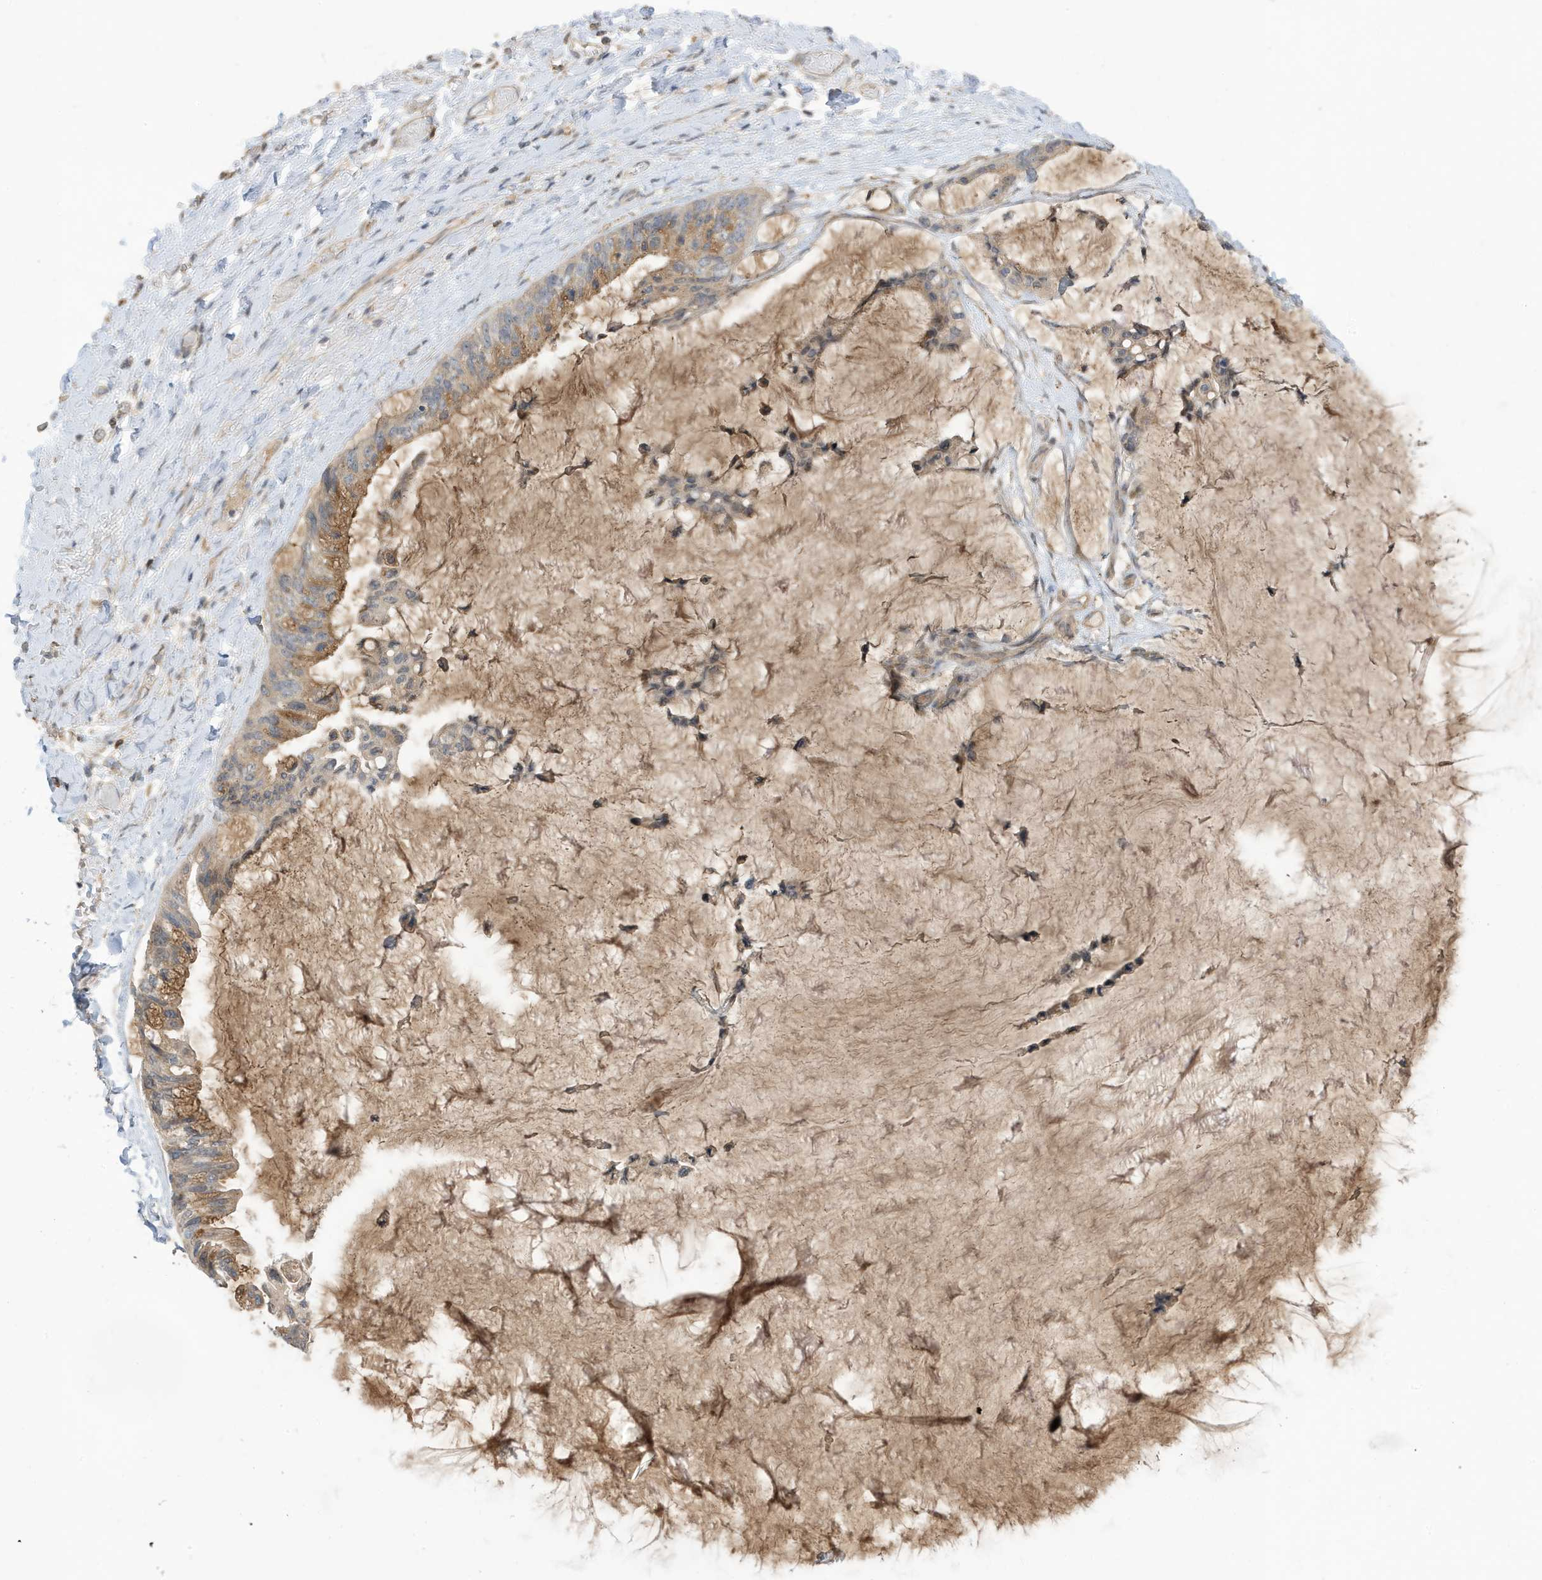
{"staining": {"intensity": "moderate", "quantity": "<25%", "location": "cytoplasmic/membranous"}, "tissue": "ovarian cancer", "cell_type": "Tumor cells", "image_type": "cancer", "snomed": [{"axis": "morphology", "description": "Cystadenocarcinoma, mucinous, NOS"}, {"axis": "topography", "description": "Ovary"}], "caption": "This photomicrograph shows immunohistochemistry (IHC) staining of ovarian cancer, with low moderate cytoplasmic/membranous positivity in approximately <25% of tumor cells.", "gene": "TAB3", "patient": {"sex": "female", "age": 39}}